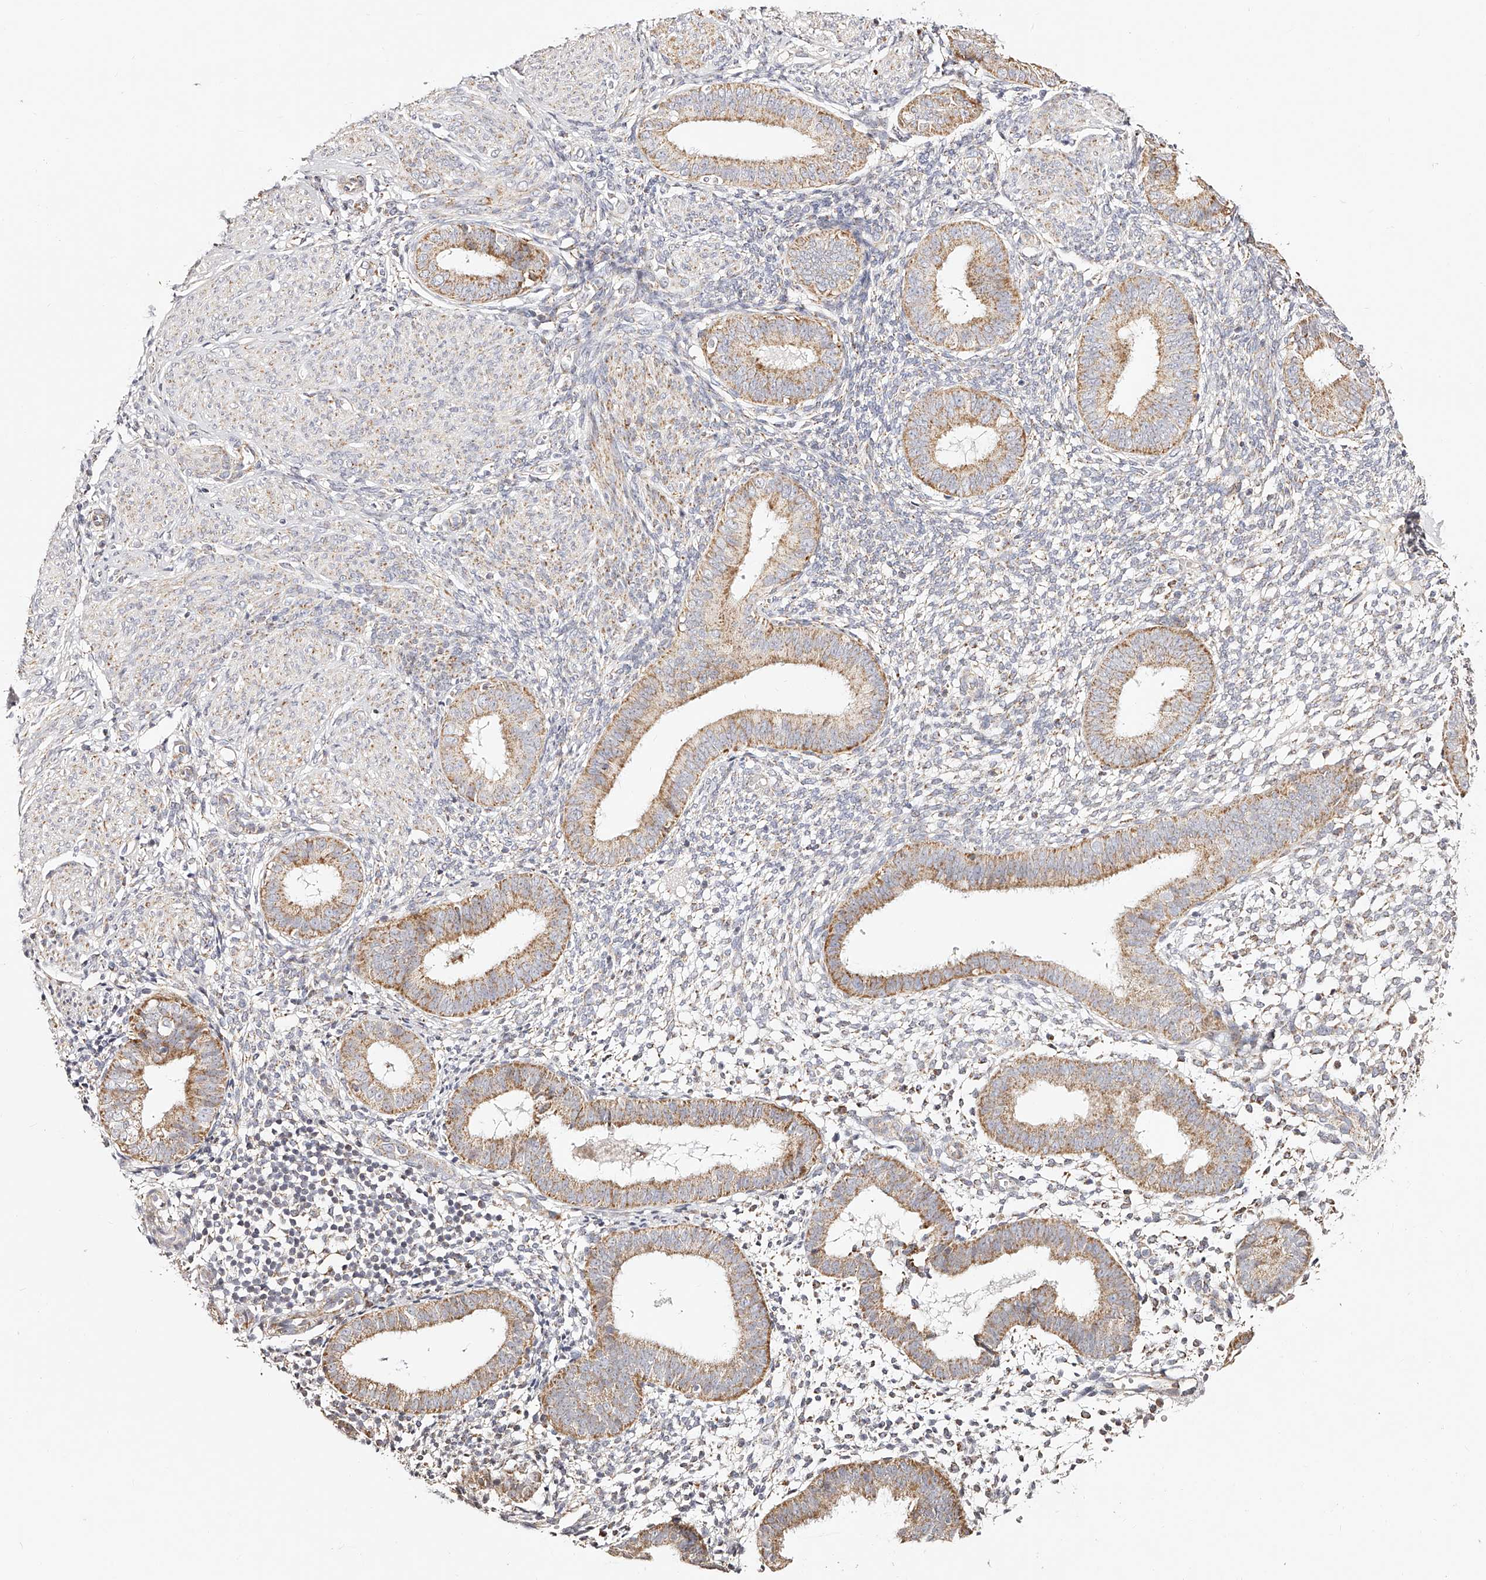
{"staining": {"intensity": "moderate", "quantity": "<25%", "location": "cytoplasmic/membranous"}, "tissue": "endometrium", "cell_type": "Cells in endometrial stroma", "image_type": "normal", "snomed": [{"axis": "morphology", "description": "Normal tissue, NOS"}, {"axis": "topography", "description": "Uterus"}, {"axis": "topography", "description": "Endometrium"}], "caption": "Protein analysis of normal endometrium reveals moderate cytoplasmic/membranous positivity in about <25% of cells in endometrial stroma. (Brightfield microscopy of DAB IHC at high magnification).", "gene": "NDUFV3", "patient": {"sex": "female", "age": 48}}